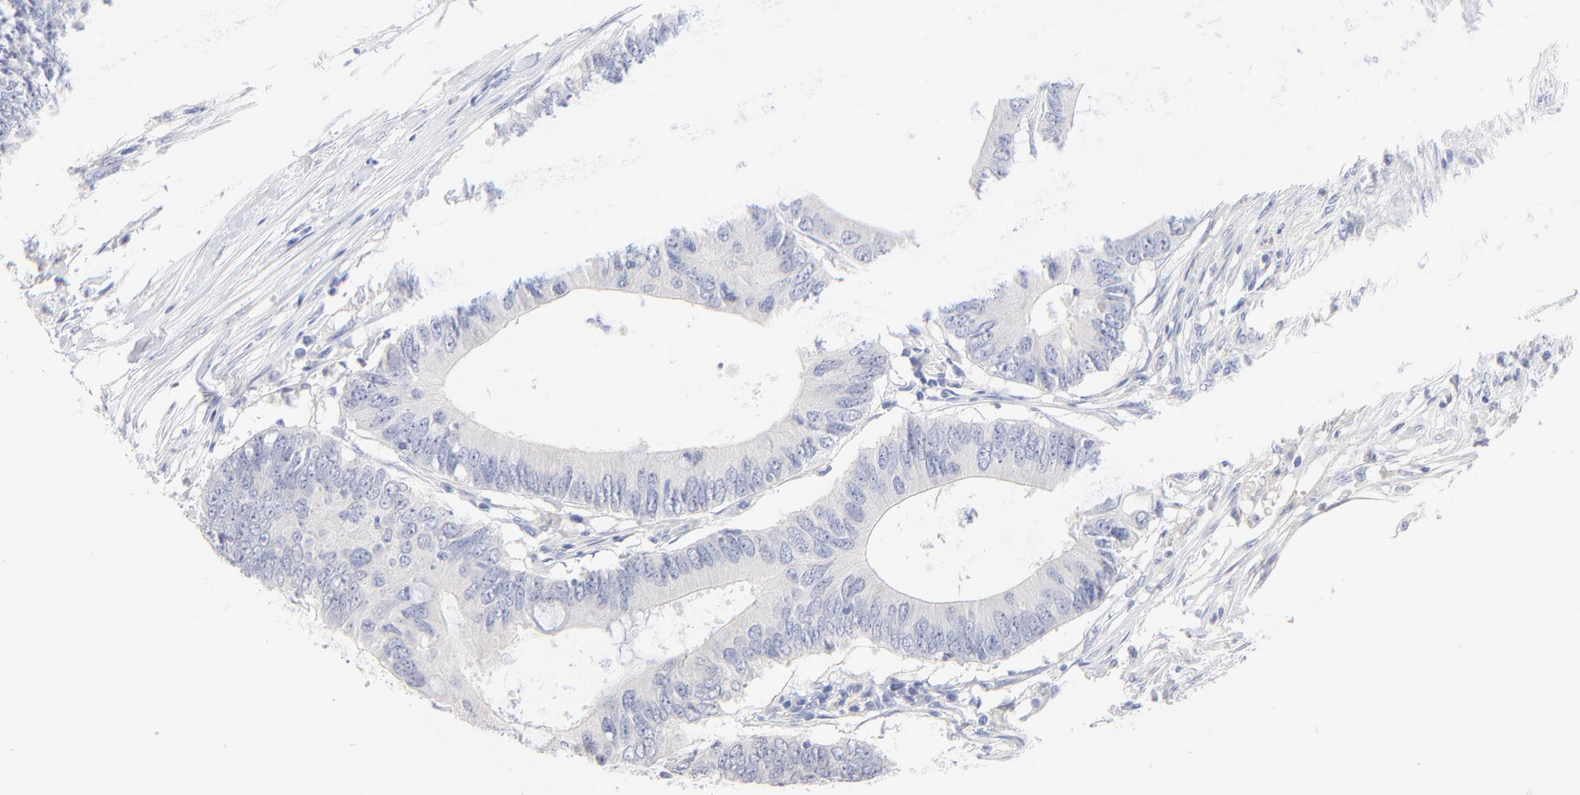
{"staining": {"intensity": "negative", "quantity": "none", "location": "none"}, "tissue": "colorectal cancer", "cell_type": "Tumor cells", "image_type": "cancer", "snomed": [{"axis": "morphology", "description": "Adenocarcinoma, NOS"}, {"axis": "topography", "description": "Colon"}], "caption": "Immunohistochemistry histopathology image of neoplastic tissue: human colorectal cancer stained with DAB displays no significant protein staining in tumor cells. The staining was performed using DAB to visualize the protein expression in brown, while the nuclei were stained in blue with hematoxylin (Magnification: 20x).", "gene": "SULT4A1", "patient": {"sex": "male", "age": 71}}